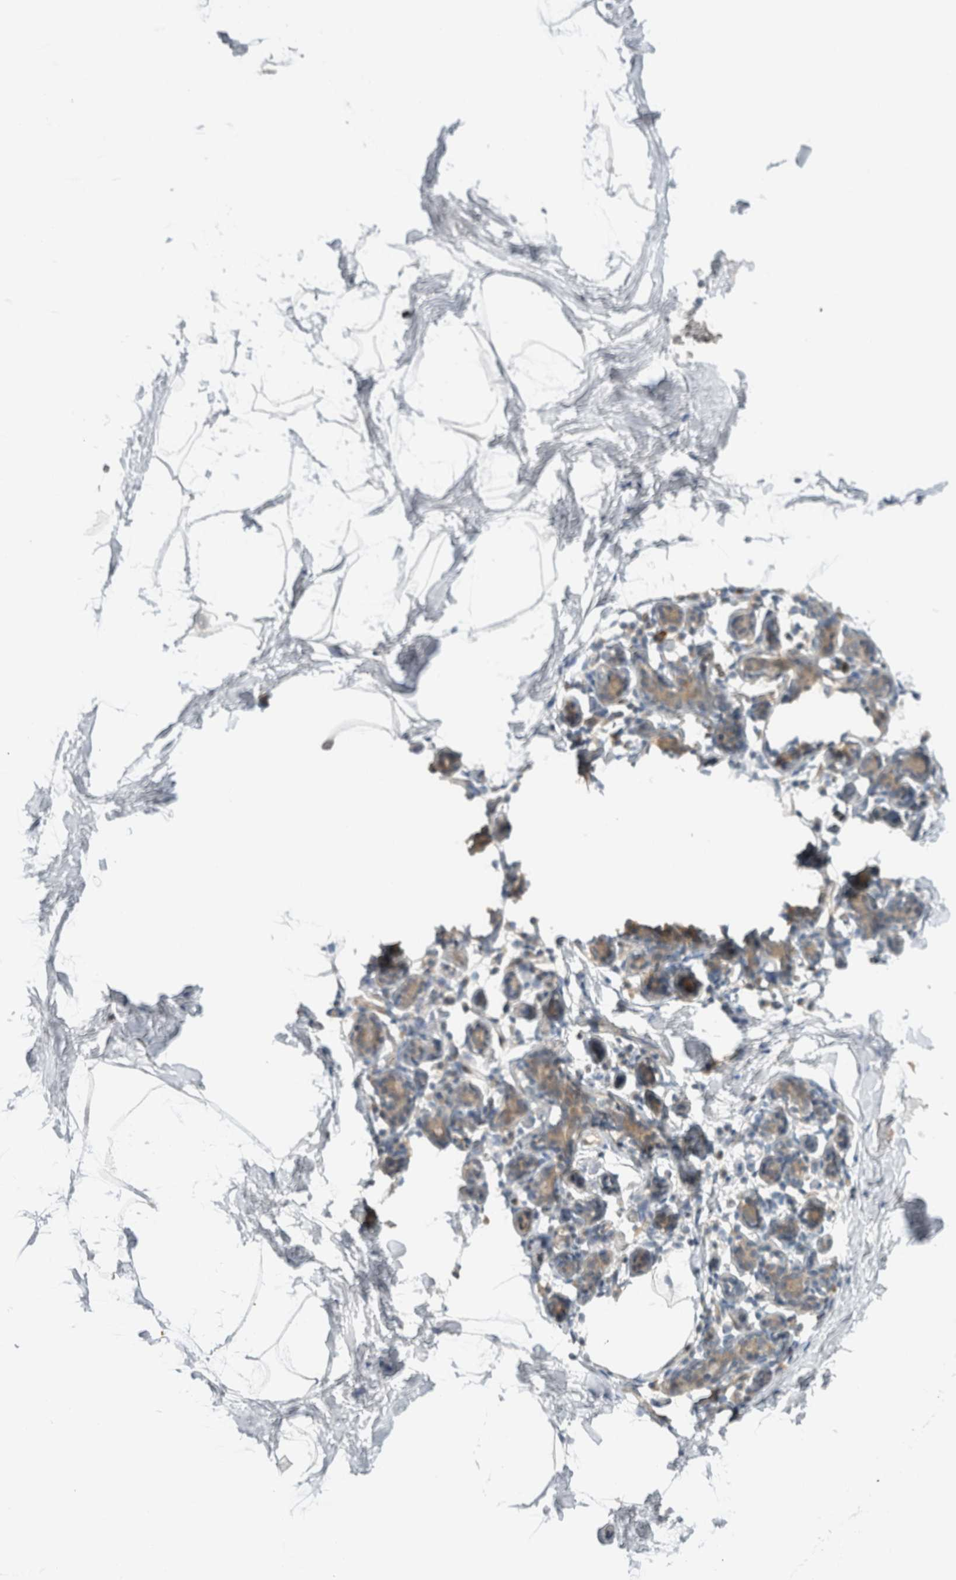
{"staining": {"intensity": "negative", "quantity": "none", "location": "none"}, "tissue": "breast", "cell_type": "Adipocytes", "image_type": "normal", "snomed": [{"axis": "morphology", "description": "Normal tissue, NOS"}, {"axis": "topography", "description": "Breast"}], "caption": "Benign breast was stained to show a protein in brown. There is no significant positivity in adipocytes. (DAB (3,3'-diaminobenzidine) immunohistochemistry visualized using brightfield microscopy, high magnification).", "gene": "ERCC6L2", "patient": {"sex": "female", "age": 62}}